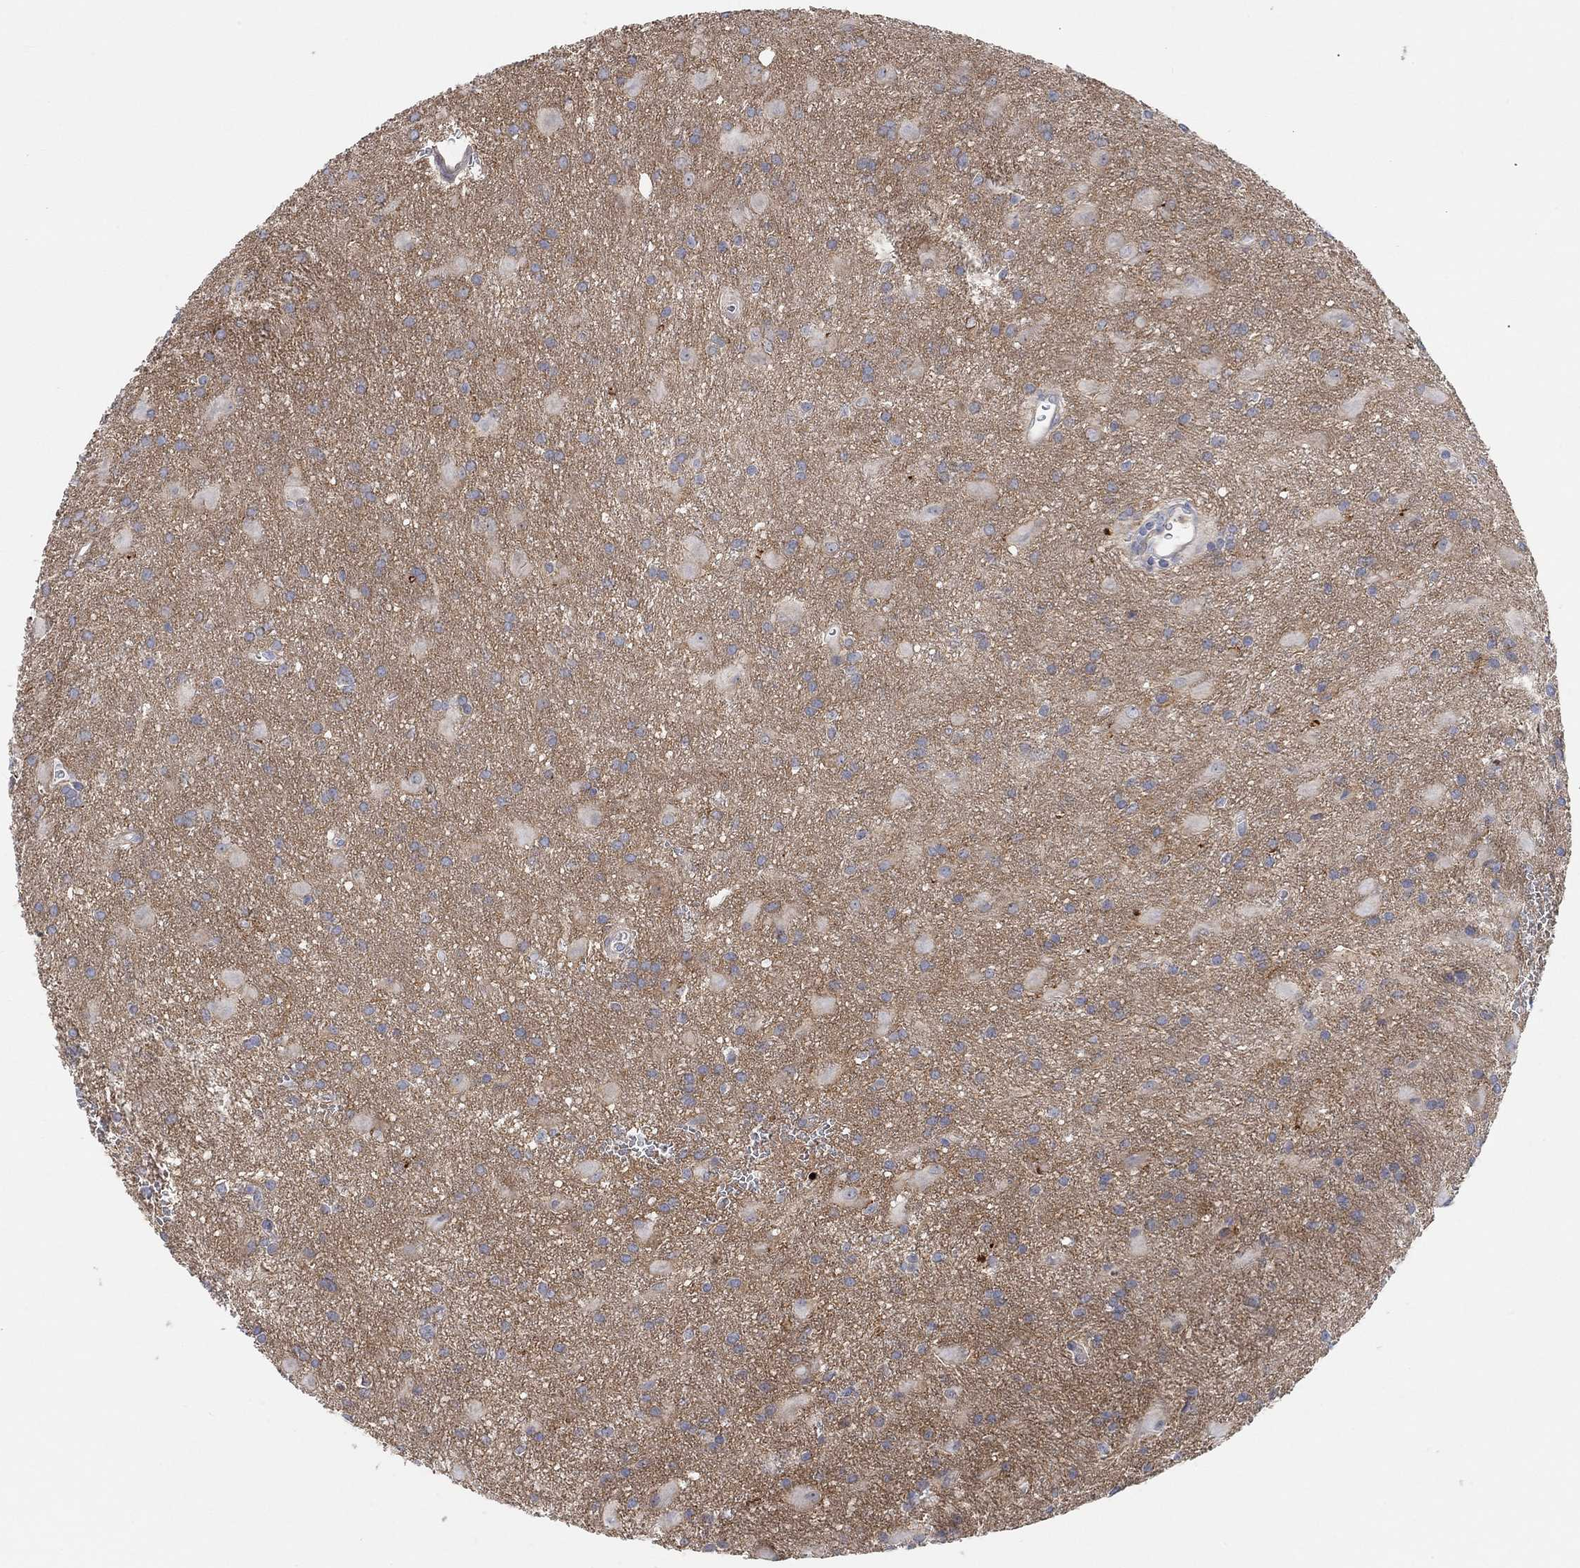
{"staining": {"intensity": "negative", "quantity": "none", "location": "none"}, "tissue": "glioma", "cell_type": "Tumor cells", "image_type": "cancer", "snomed": [{"axis": "morphology", "description": "Glioma, malignant, Low grade"}, {"axis": "topography", "description": "Brain"}], "caption": "A high-resolution micrograph shows immunohistochemistry (IHC) staining of malignant low-grade glioma, which shows no significant positivity in tumor cells.", "gene": "SYT16", "patient": {"sex": "male", "age": 58}}